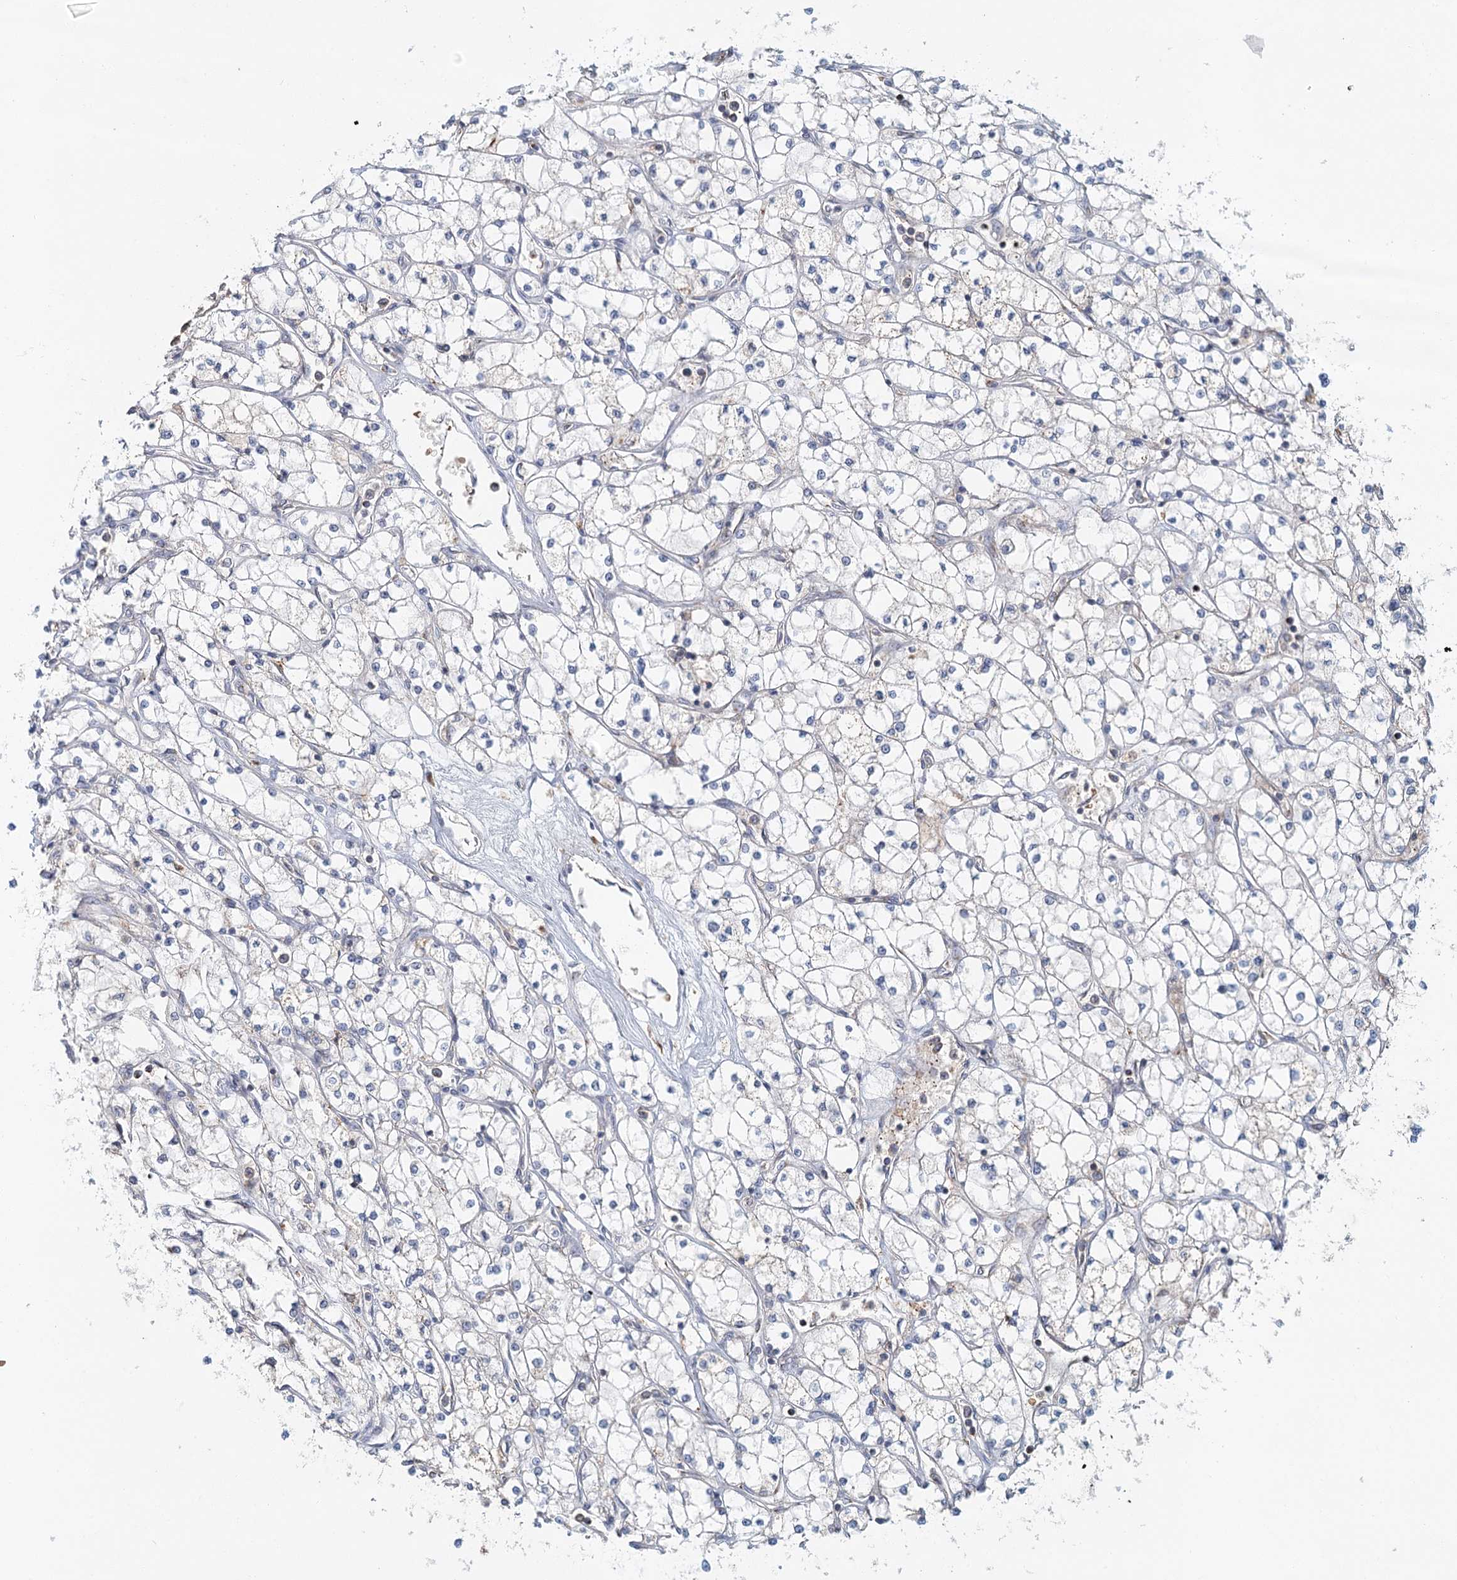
{"staining": {"intensity": "negative", "quantity": "none", "location": "none"}, "tissue": "renal cancer", "cell_type": "Tumor cells", "image_type": "cancer", "snomed": [{"axis": "morphology", "description": "Adenocarcinoma, NOS"}, {"axis": "topography", "description": "Kidney"}], "caption": "Tumor cells show no significant expression in renal cancer (adenocarcinoma).", "gene": "ADK", "patient": {"sex": "male", "age": 80}}